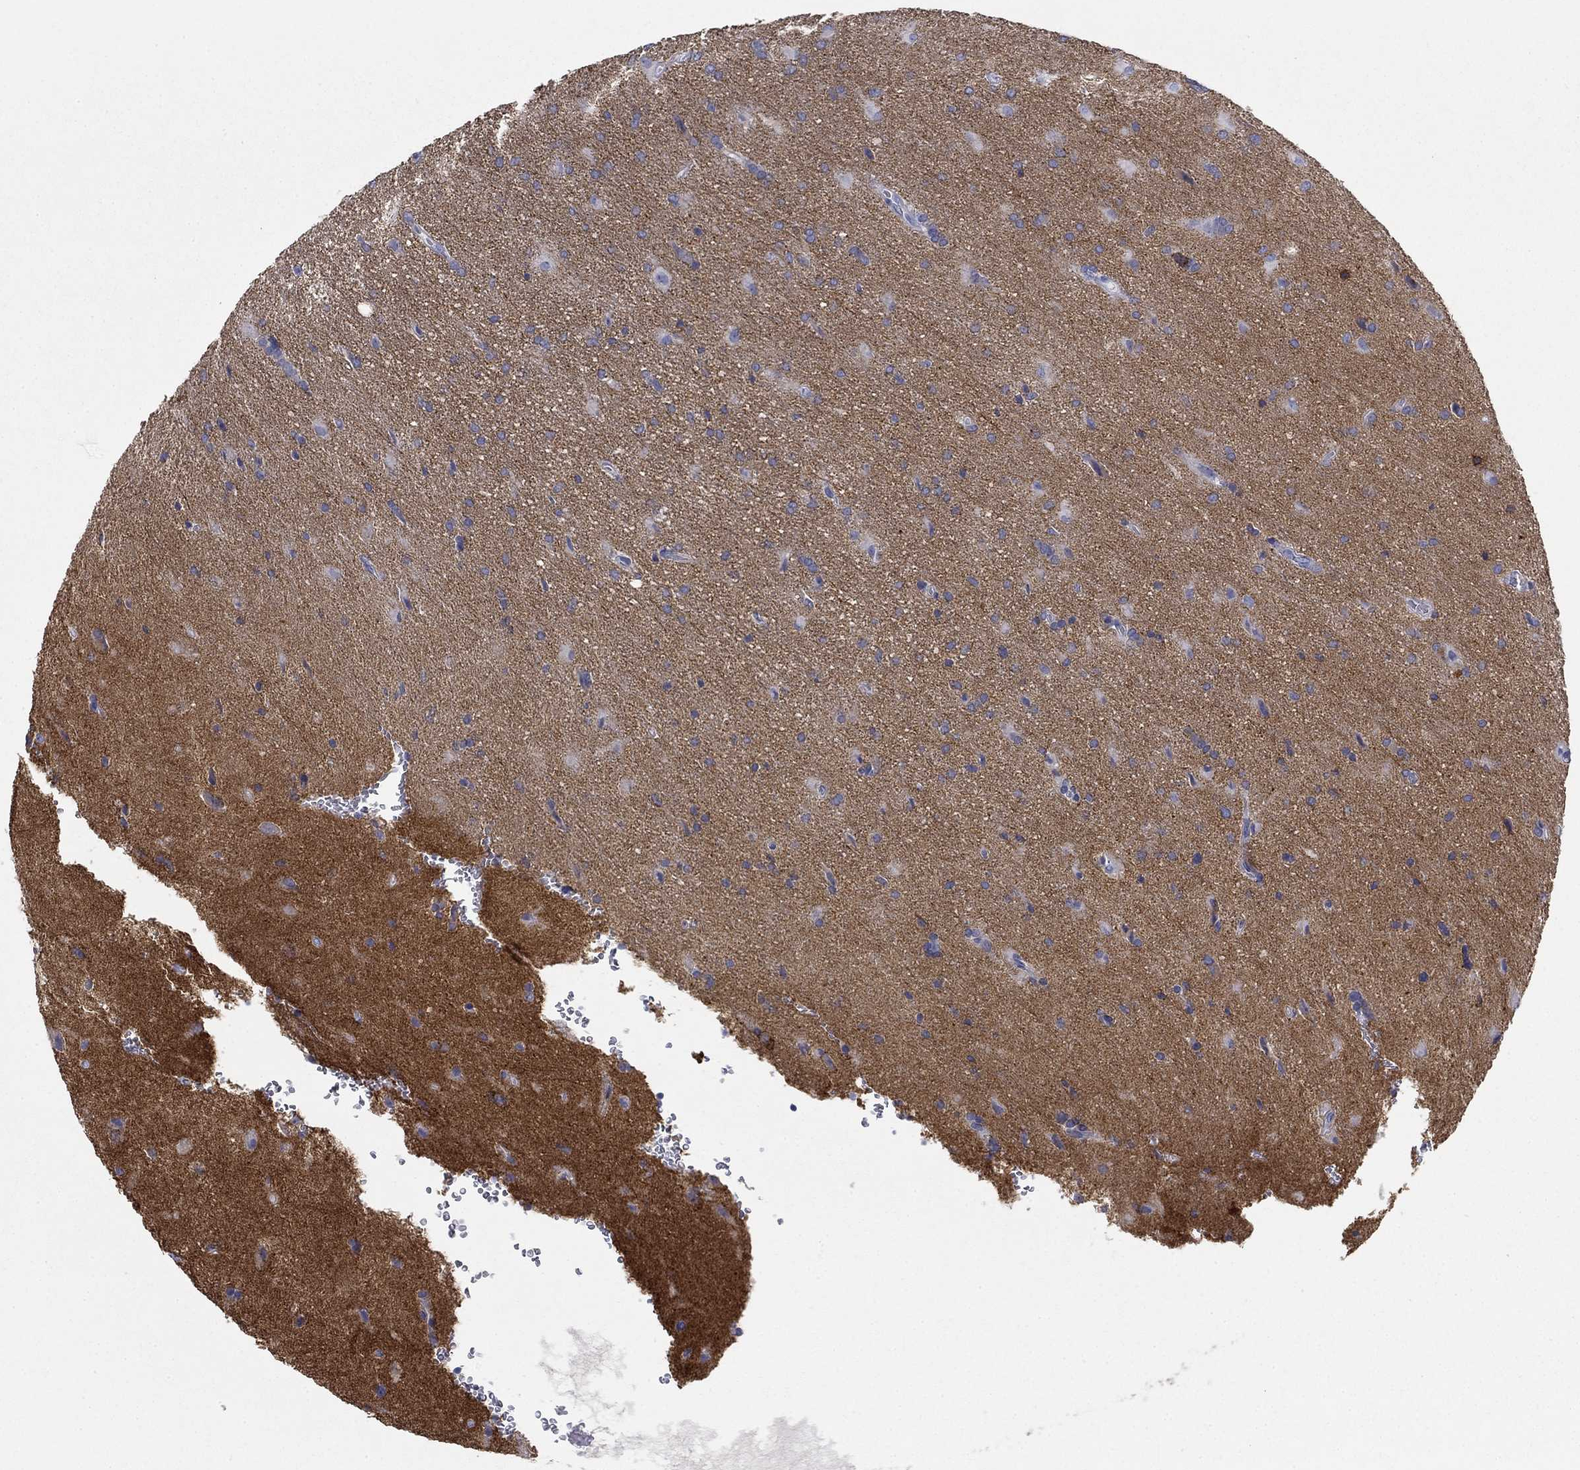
{"staining": {"intensity": "negative", "quantity": "none", "location": "none"}, "tissue": "glioma", "cell_type": "Tumor cells", "image_type": "cancer", "snomed": [{"axis": "morphology", "description": "Glioma, malignant, Low grade"}, {"axis": "topography", "description": "Brain"}], "caption": "Tumor cells are negative for brown protein staining in malignant low-grade glioma.", "gene": "PRKCG", "patient": {"sex": "male", "age": 58}}